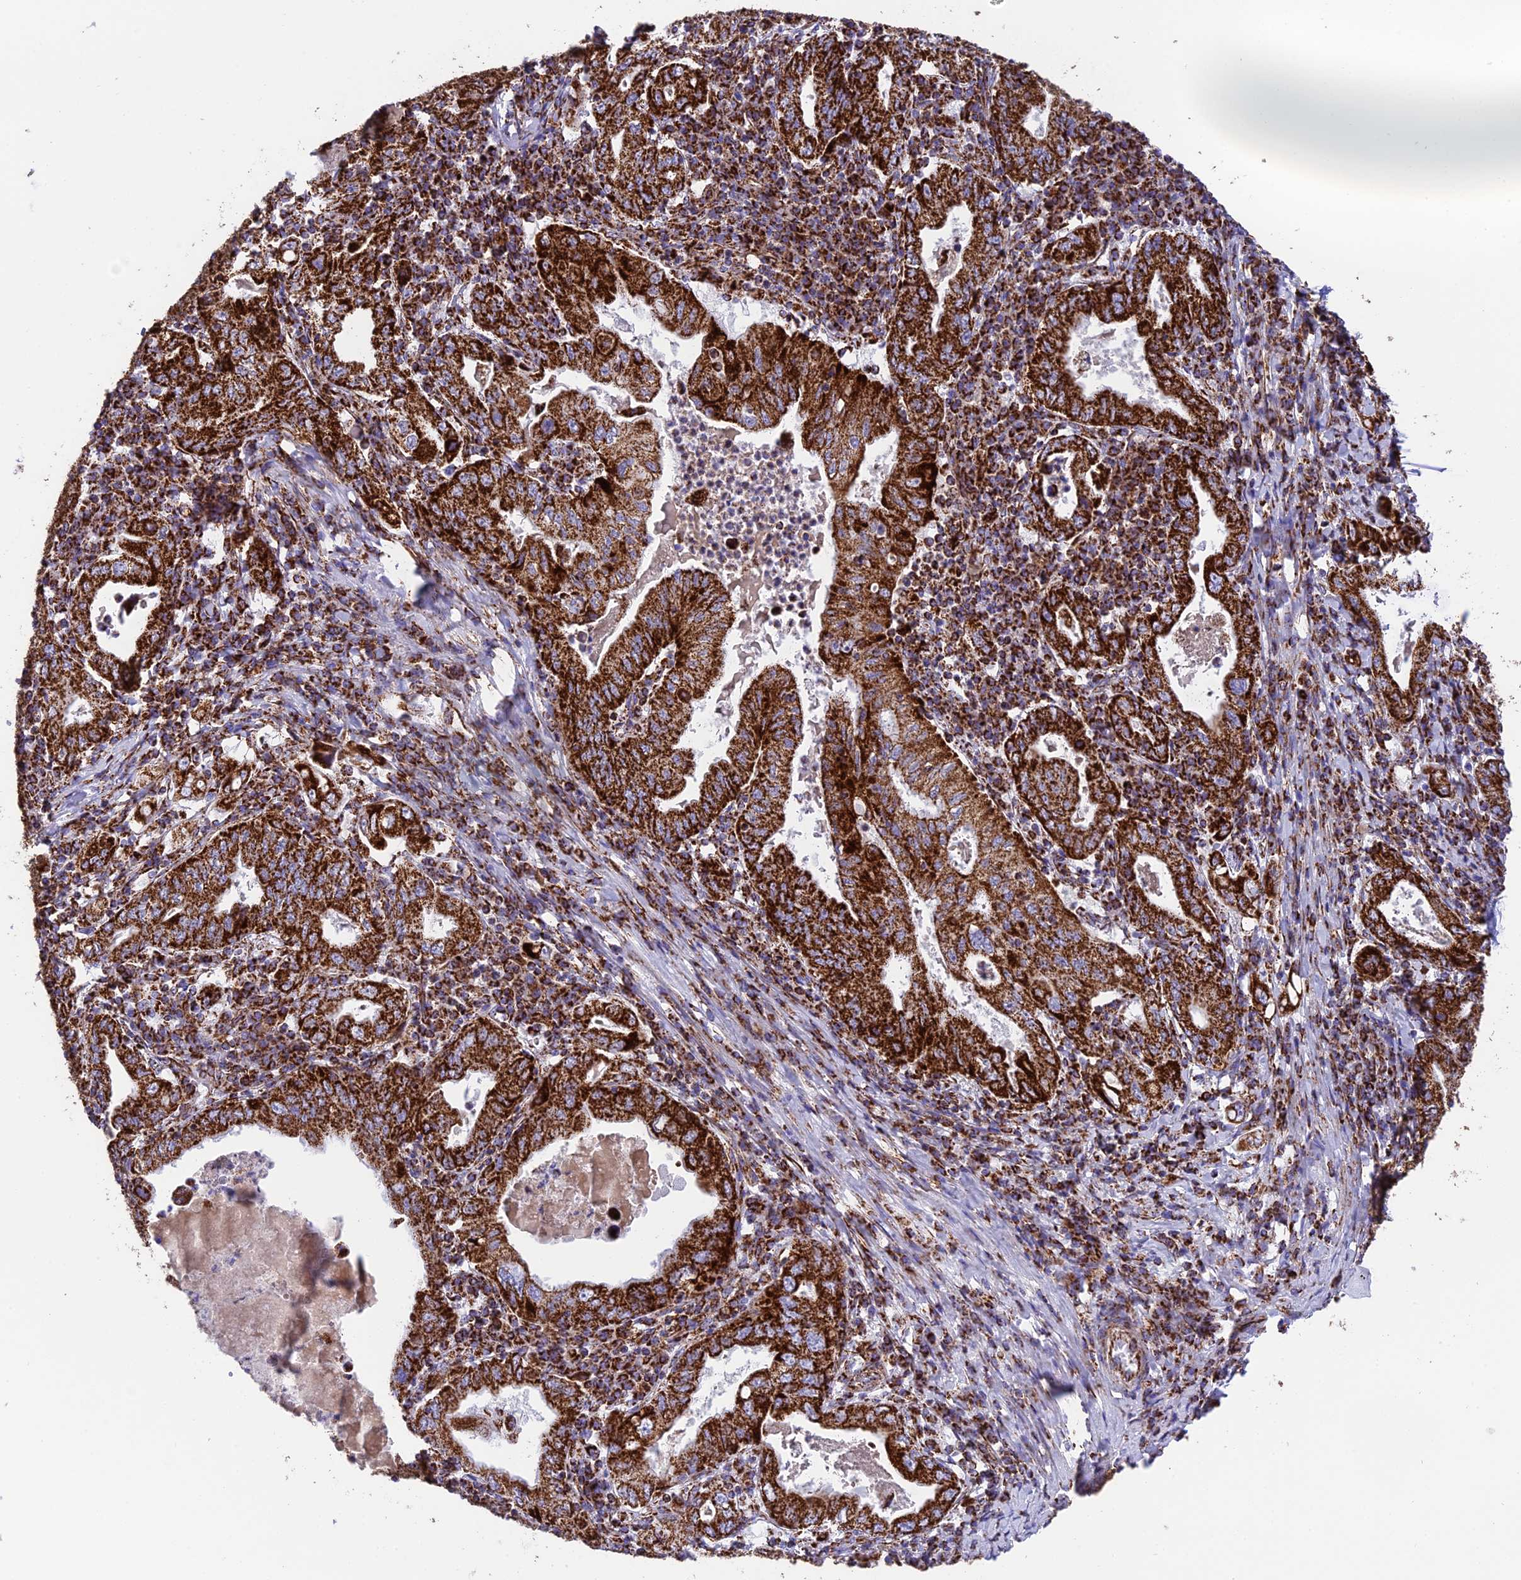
{"staining": {"intensity": "strong", "quantity": ">75%", "location": "cytoplasmic/membranous"}, "tissue": "stomach cancer", "cell_type": "Tumor cells", "image_type": "cancer", "snomed": [{"axis": "morphology", "description": "Normal tissue, NOS"}, {"axis": "morphology", "description": "Adenocarcinoma, NOS"}, {"axis": "topography", "description": "Esophagus"}, {"axis": "topography", "description": "Stomach, upper"}, {"axis": "topography", "description": "Peripheral nerve tissue"}], "caption": "Tumor cells exhibit strong cytoplasmic/membranous expression in approximately >75% of cells in stomach cancer.", "gene": "CHCHD3", "patient": {"sex": "male", "age": 62}}